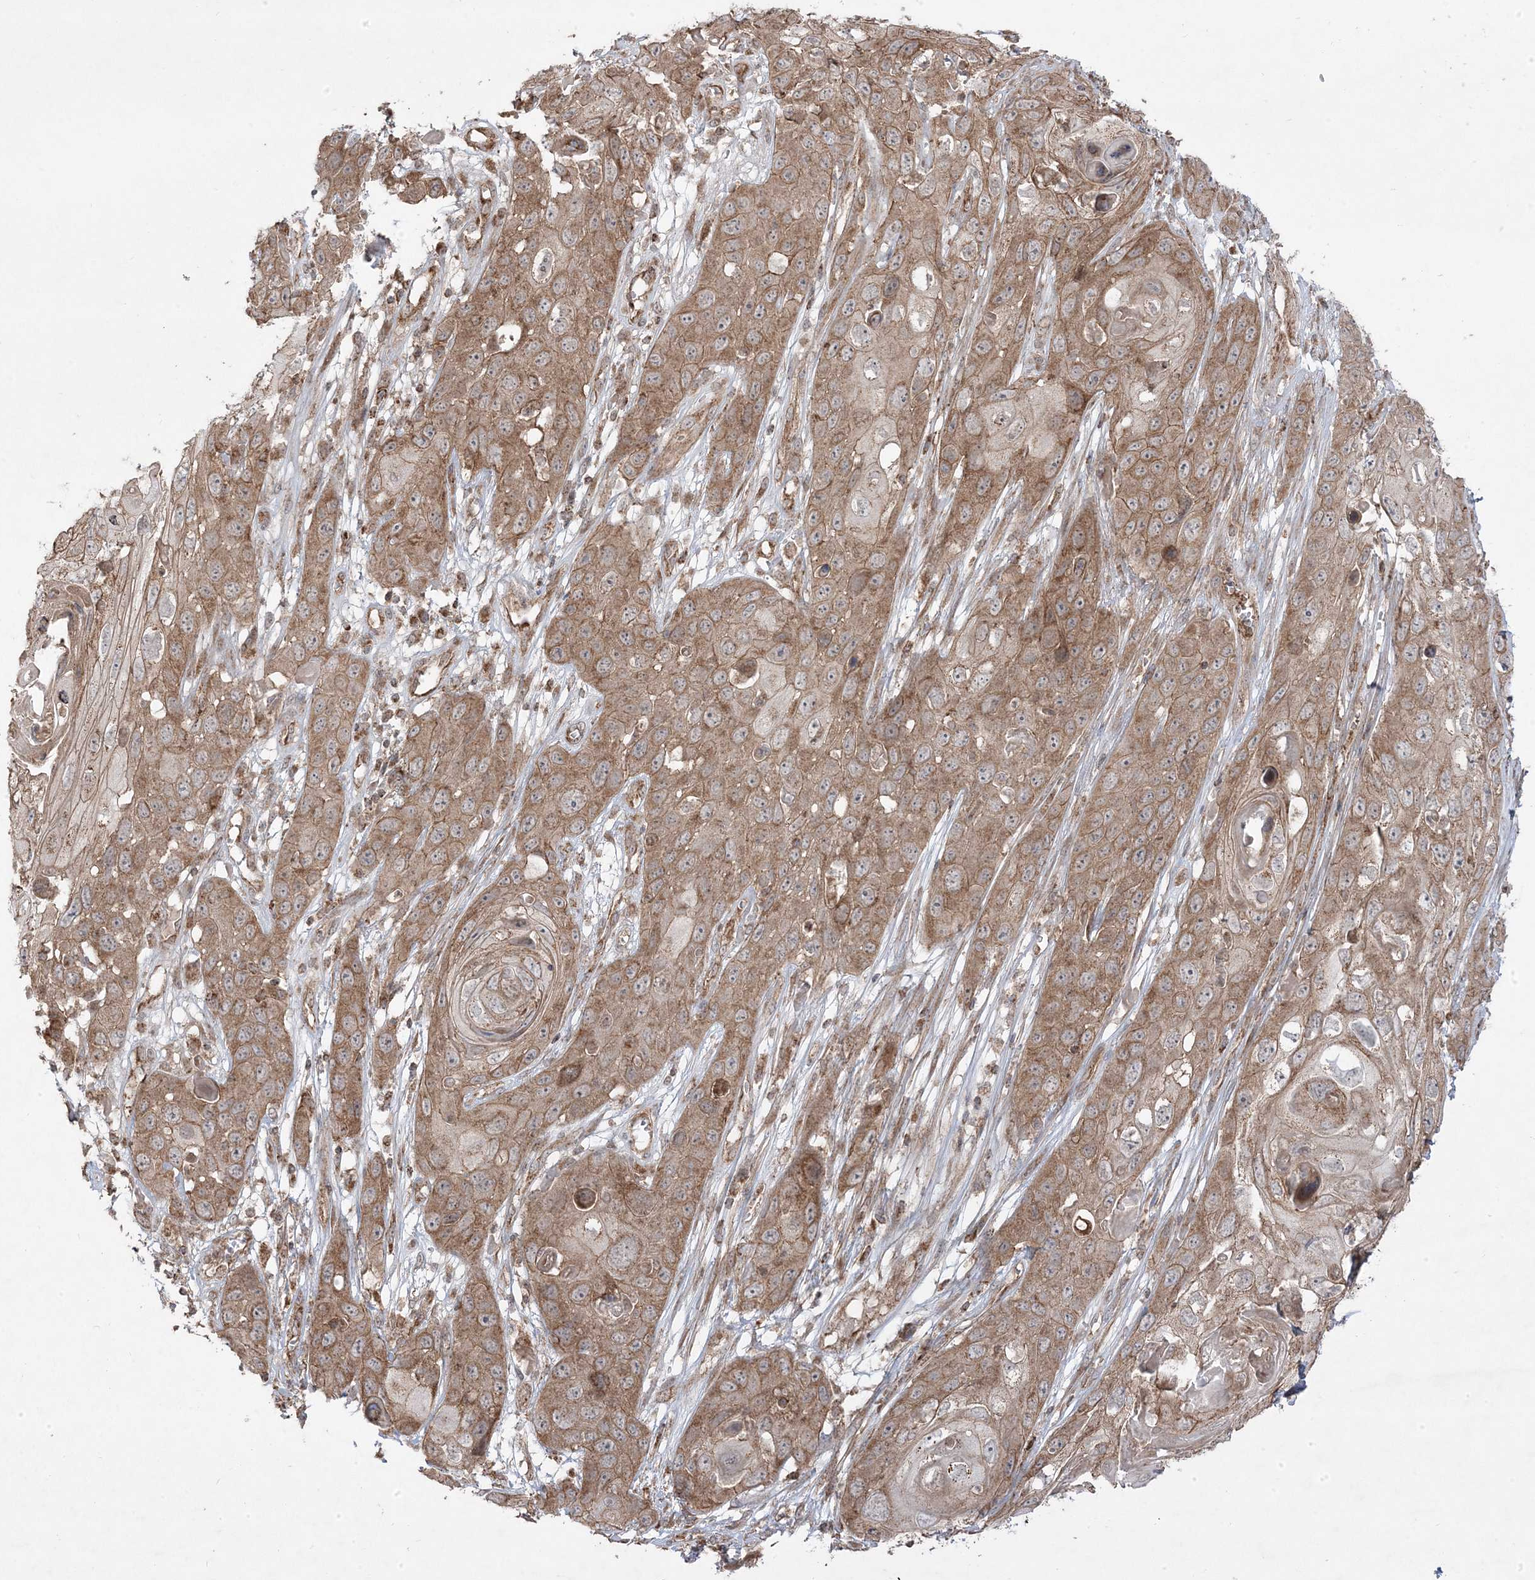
{"staining": {"intensity": "moderate", "quantity": ">75%", "location": "cytoplasmic/membranous"}, "tissue": "skin cancer", "cell_type": "Tumor cells", "image_type": "cancer", "snomed": [{"axis": "morphology", "description": "Squamous cell carcinoma, NOS"}, {"axis": "topography", "description": "Skin"}], "caption": "Immunohistochemical staining of skin cancer exhibits moderate cytoplasmic/membranous protein staining in approximately >75% of tumor cells. Immunohistochemistry (ihc) stains the protein of interest in brown and the nuclei are stained blue.", "gene": "CLUAP1", "patient": {"sex": "male", "age": 55}}